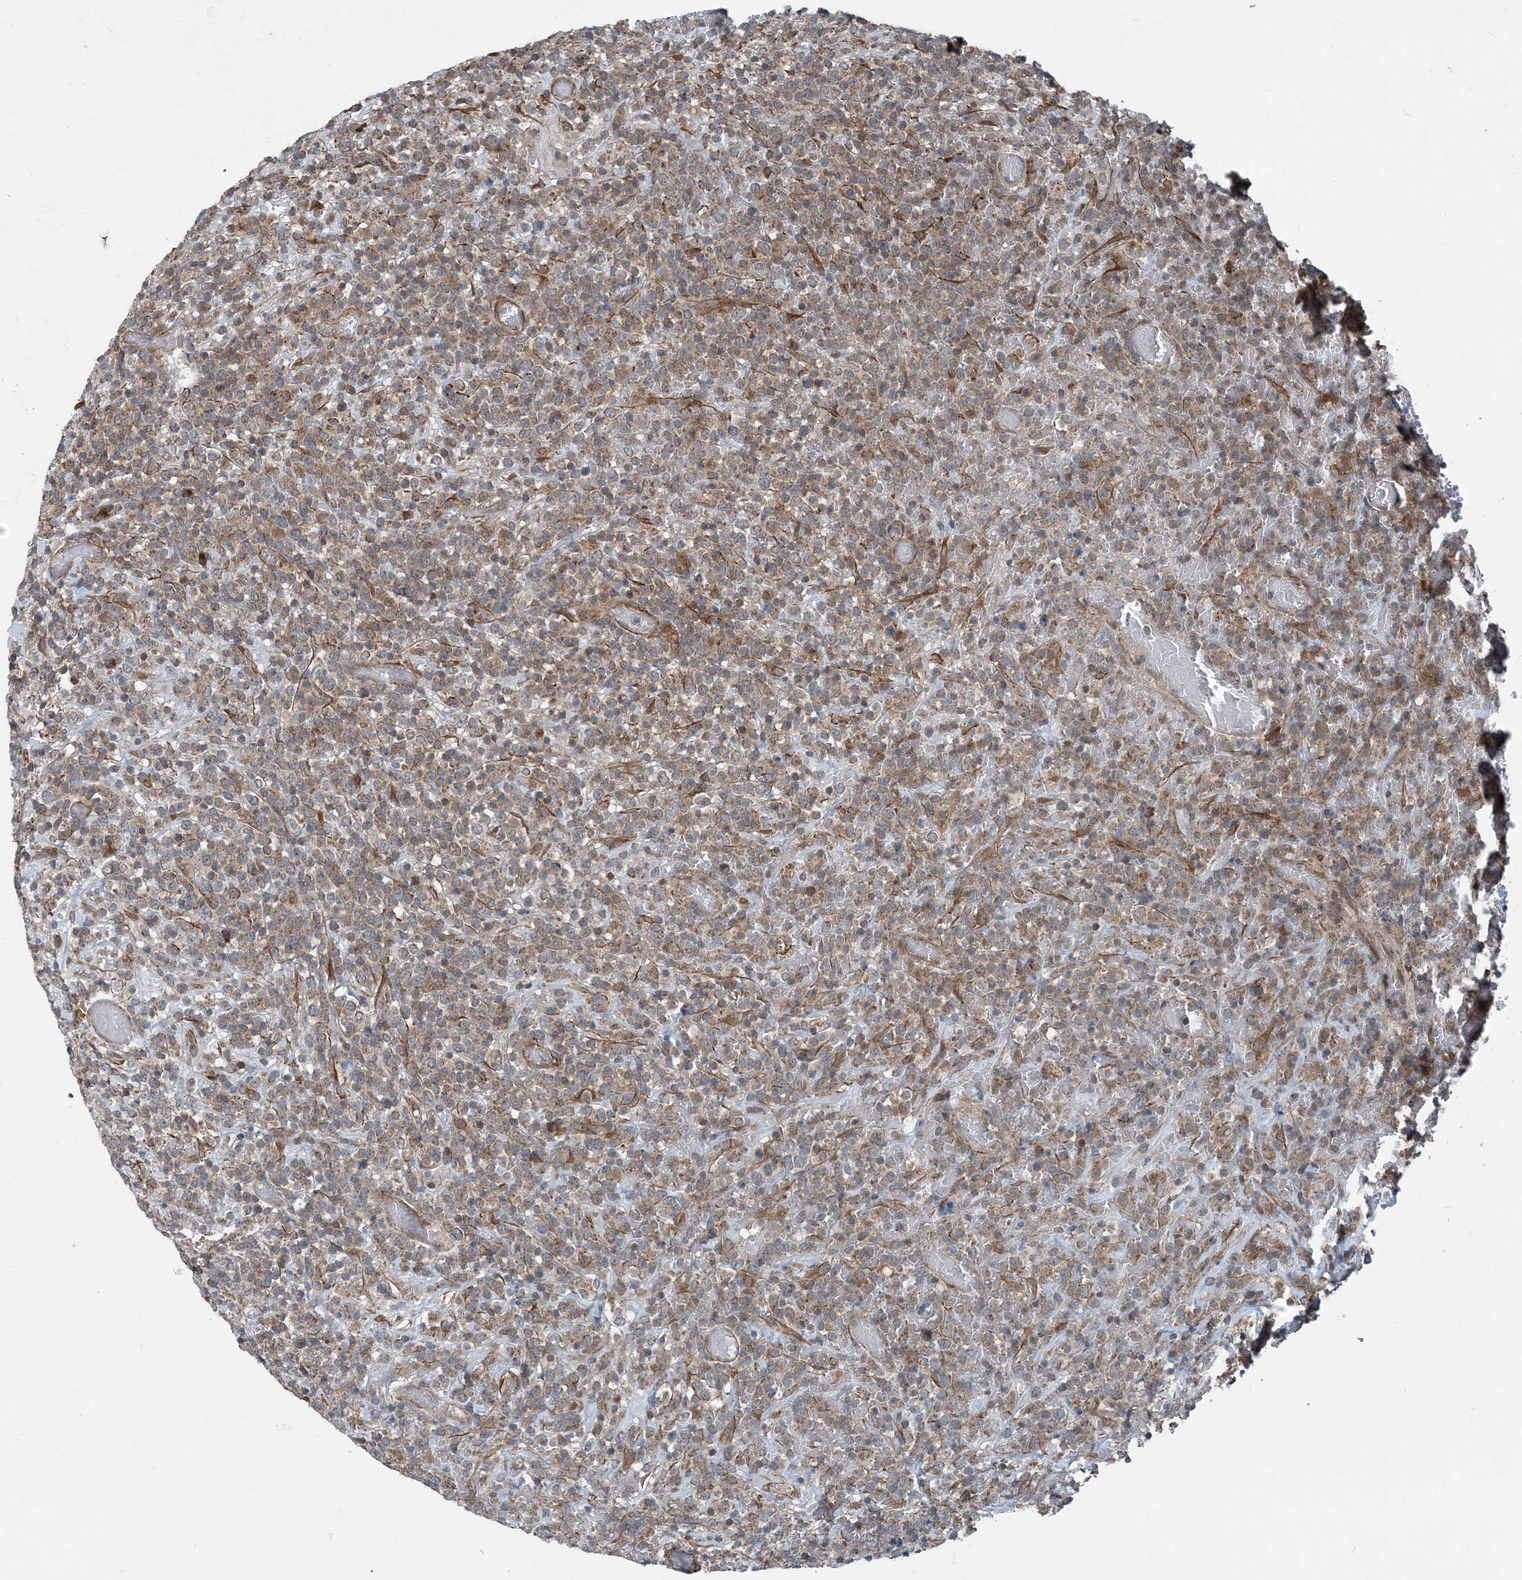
{"staining": {"intensity": "weak", "quantity": "25%-75%", "location": "cytoplasmic/membranous"}, "tissue": "lymphoma", "cell_type": "Tumor cells", "image_type": "cancer", "snomed": [{"axis": "morphology", "description": "Malignant lymphoma, non-Hodgkin's type, High grade"}, {"axis": "topography", "description": "Colon"}], "caption": "Human malignant lymphoma, non-Hodgkin's type (high-grade) stained with a protein marker shows weak staining in tumor cells.", "gene": "NDUFA2", "patient": {"sex": "female", "age": 53}}